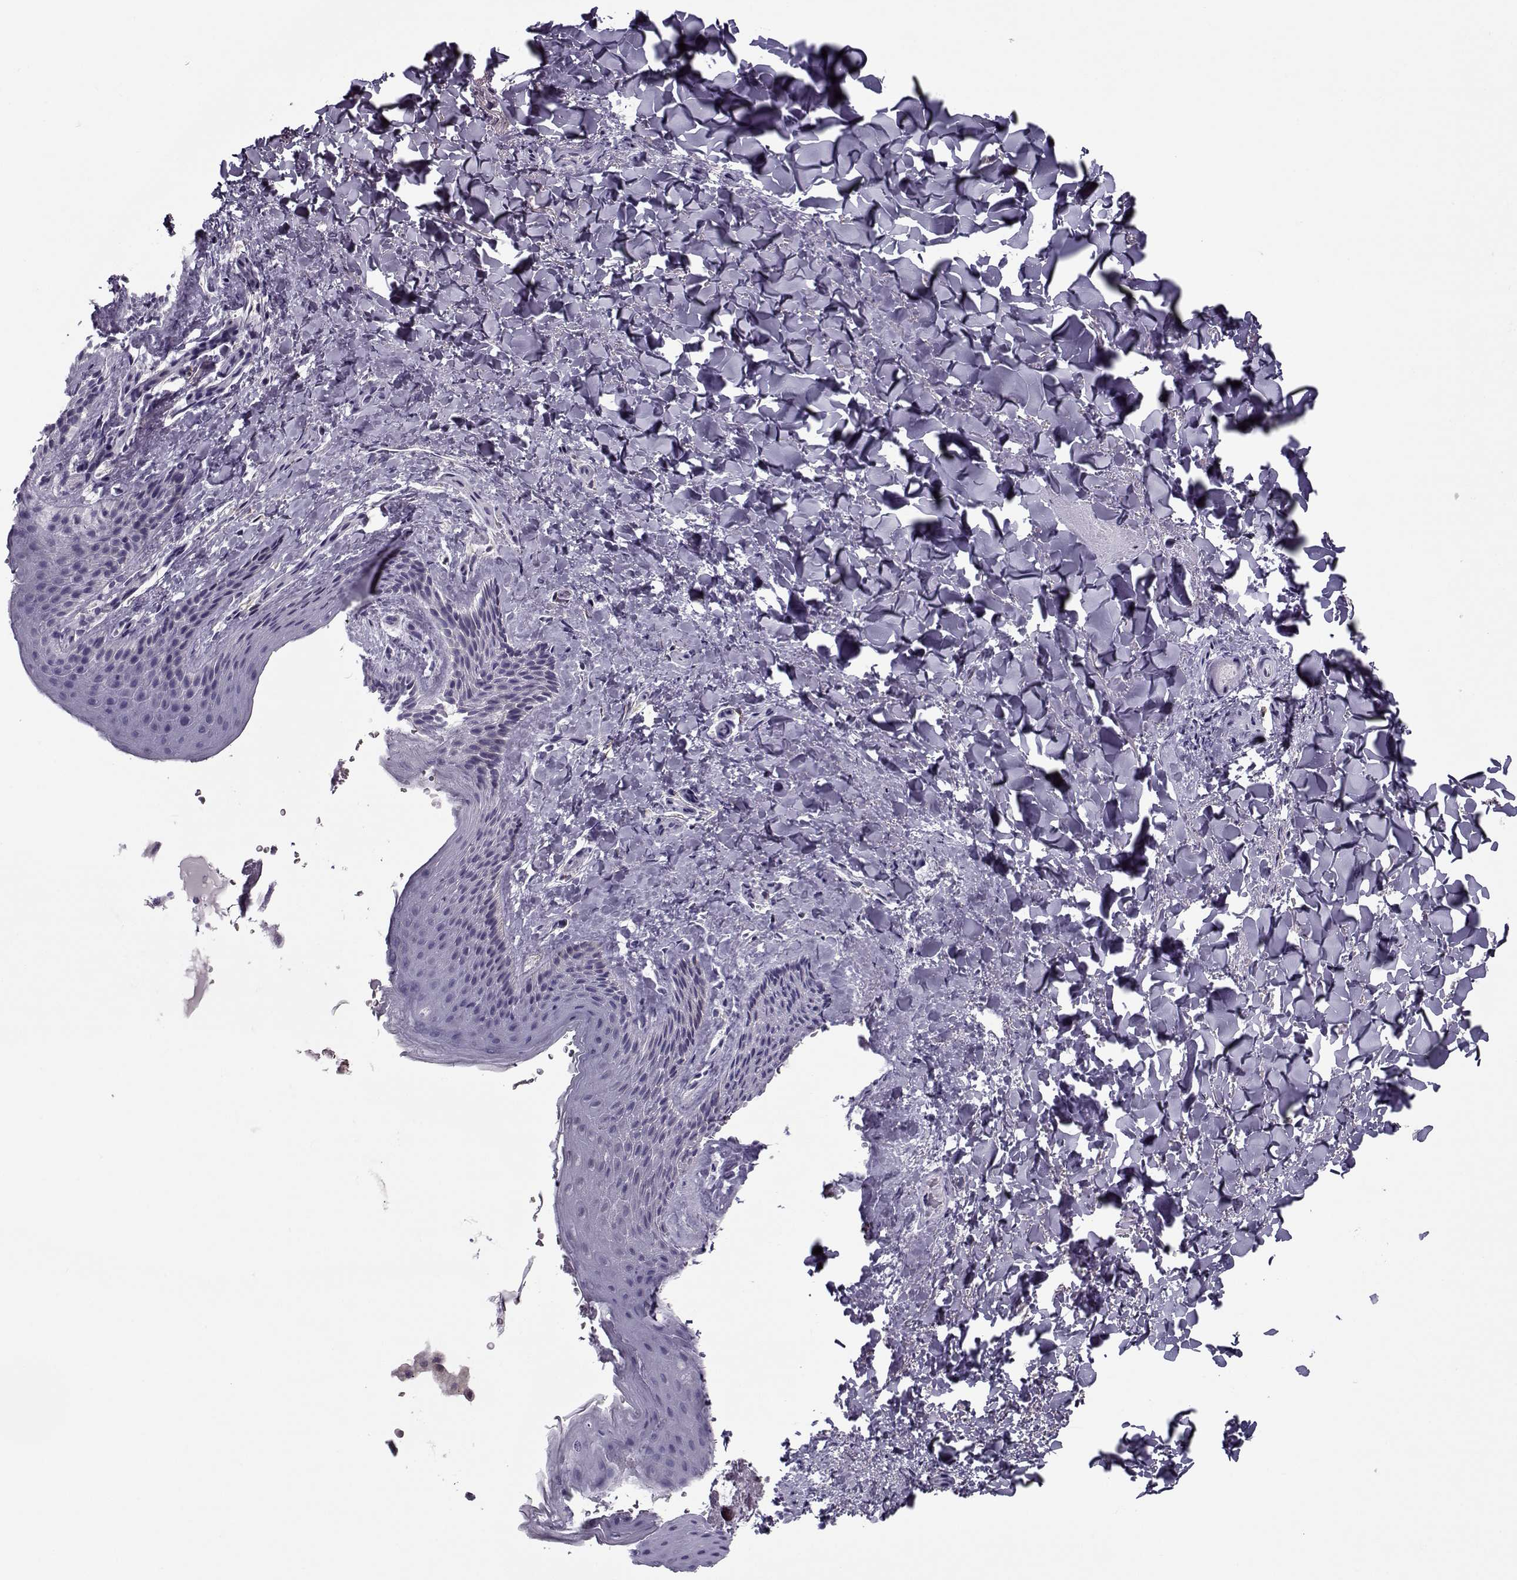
{"staining": {"intensity": "negative", "quantity": "none", "location": "none"}, "tissue": "skin", "cell_type": "Epidermal cells", "image_type": "normal", "snomed": [{"axis": "morphology", "description": "Normal tissue, NOS"}, {"axis": "topography", "description": "Anal"}], "caption": "Photomicrograph shows no protein positivity in epidermal cells of benign skin.", "gene": "PP2D1", "patient": {"sex": "male", "age": 36}}